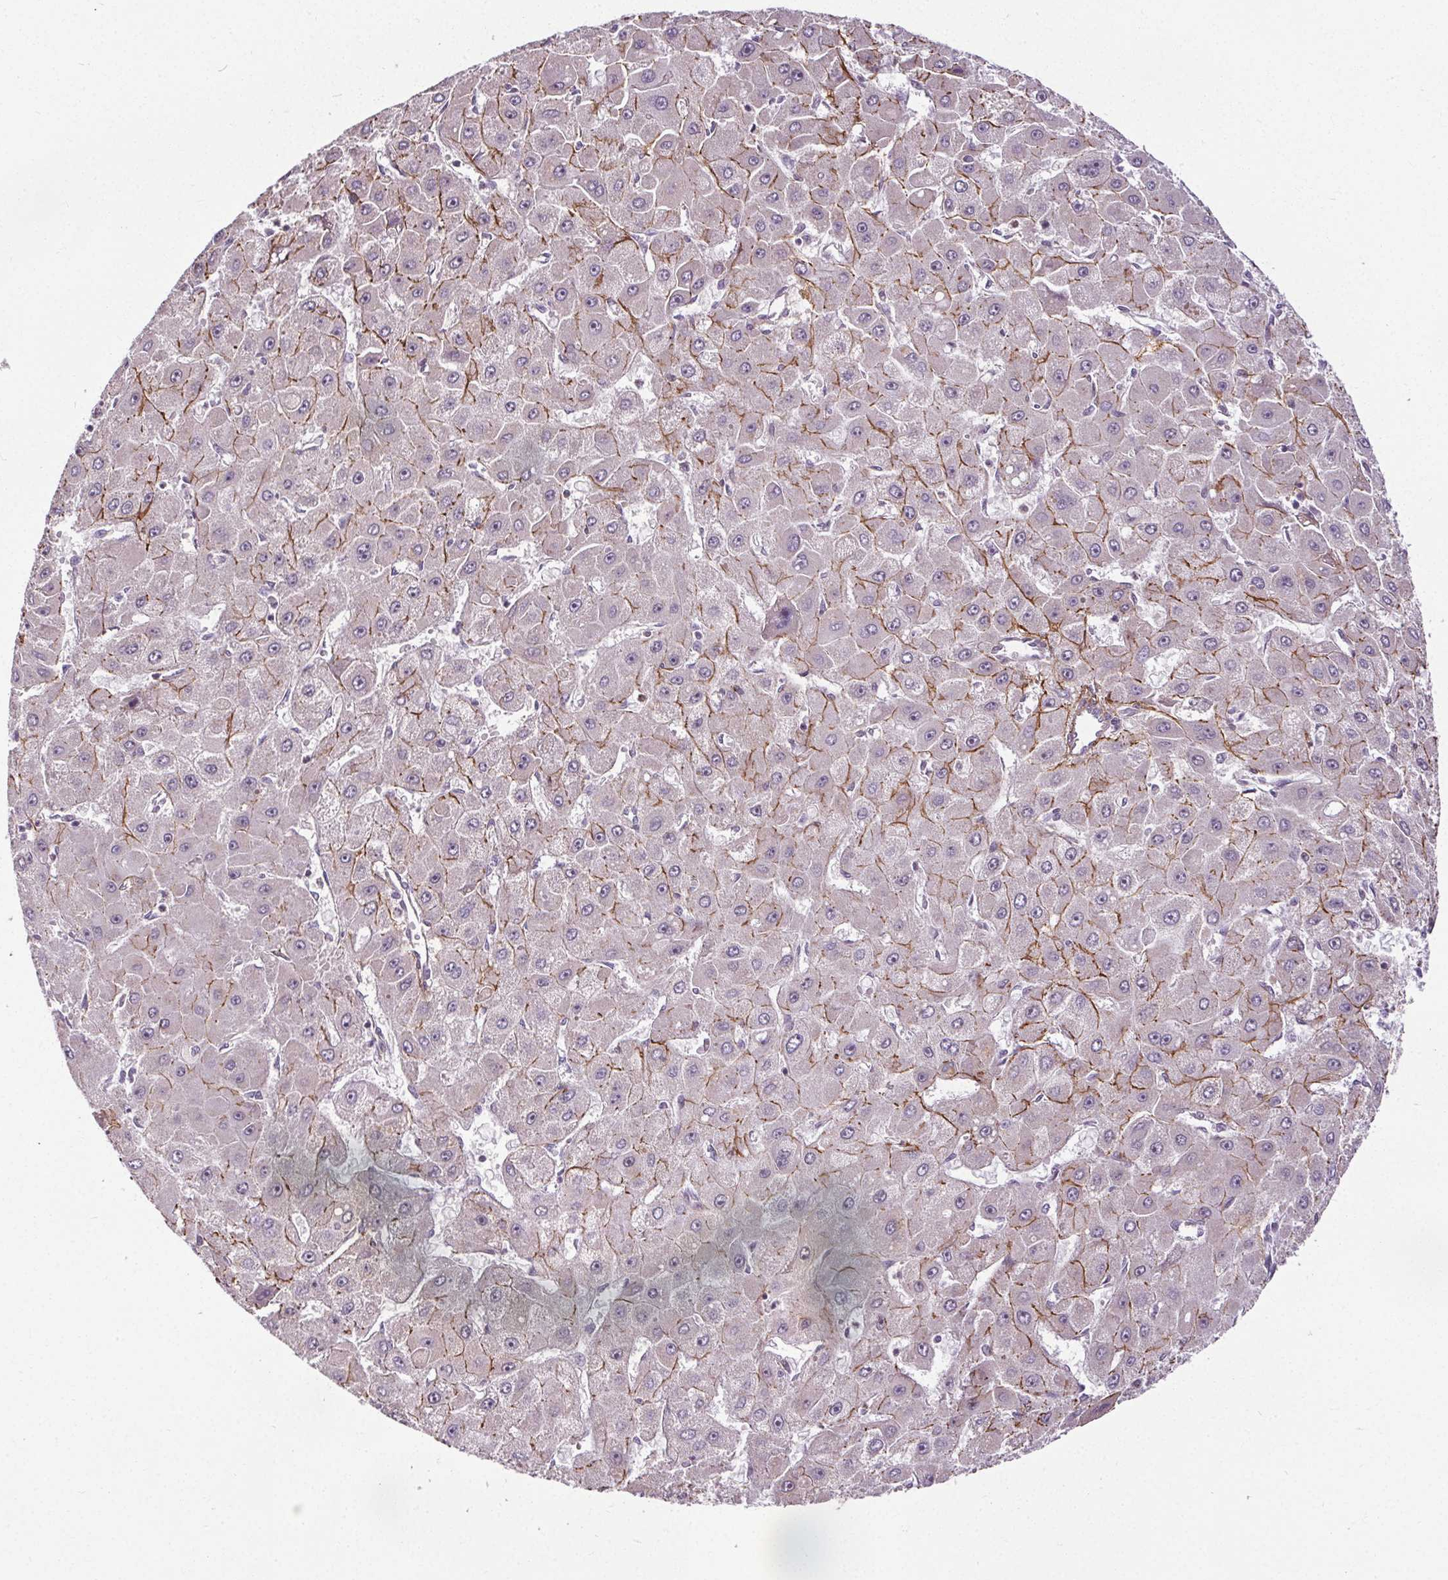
{"staining": {"intensity": "moderate", "quantity": "<25%", "location": "cytoplasmic/membranous"}, "tissue": "liver cancer", "cell_type": "Tumor cells", "image_type": "cancer", "snomed": [{"axis": "morphology", "description": "Carcinoma, Hepatocellular, NOS"}, {"axis": "topography", "description": "Liver"}], "caption": "Brown immunohistochemical staining in human liver hepatocellular carcinoma shows moderate cytoplasmic/membranous expression in approximately <25% of tumor cells. (Brightfield microscopy of DAB IHC at high magnification).", "gene": "KIAA0232", "patient": {"sex": "female", "age": 25}}